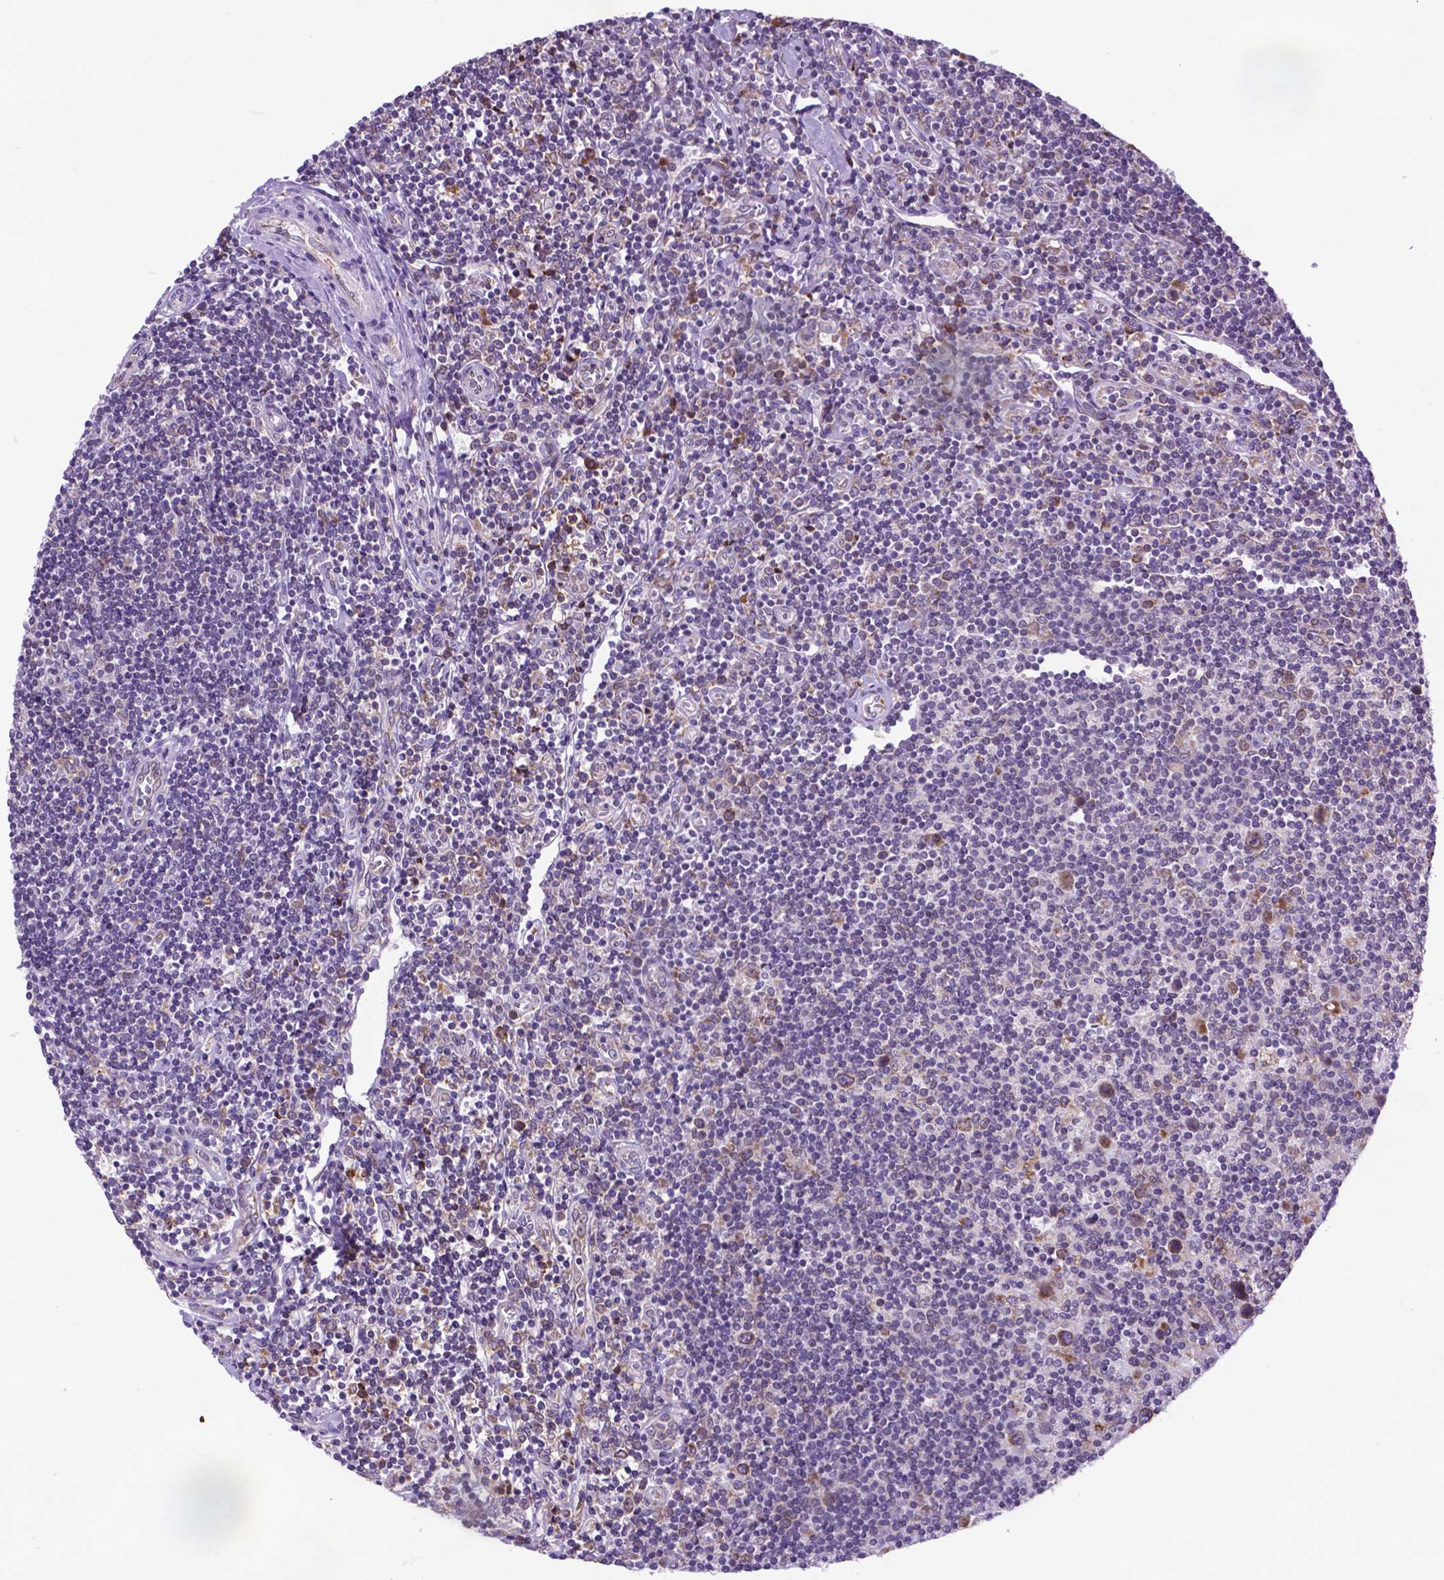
{"staining": {"intensity": "weak", "quantity": ">75%", "location": "cytoplasmic/membranous"}, "tissue": "lymphoma", "cell_type": "Tumor cells", "image_type": "cancer", "snomed": [{"axis": "morphology", "description": "Hodgkin's disease, NOS"}, {"axis": "topography", "description": "Lymph node"}], "caption": "Human lymphoma stained for a protein (brown) displays weak cytoplasmic/membranous positive staining in approximately >75% of tumor cells.", "gene": "WDR83OS", "patient": {"sex": "male", "age": 40}}